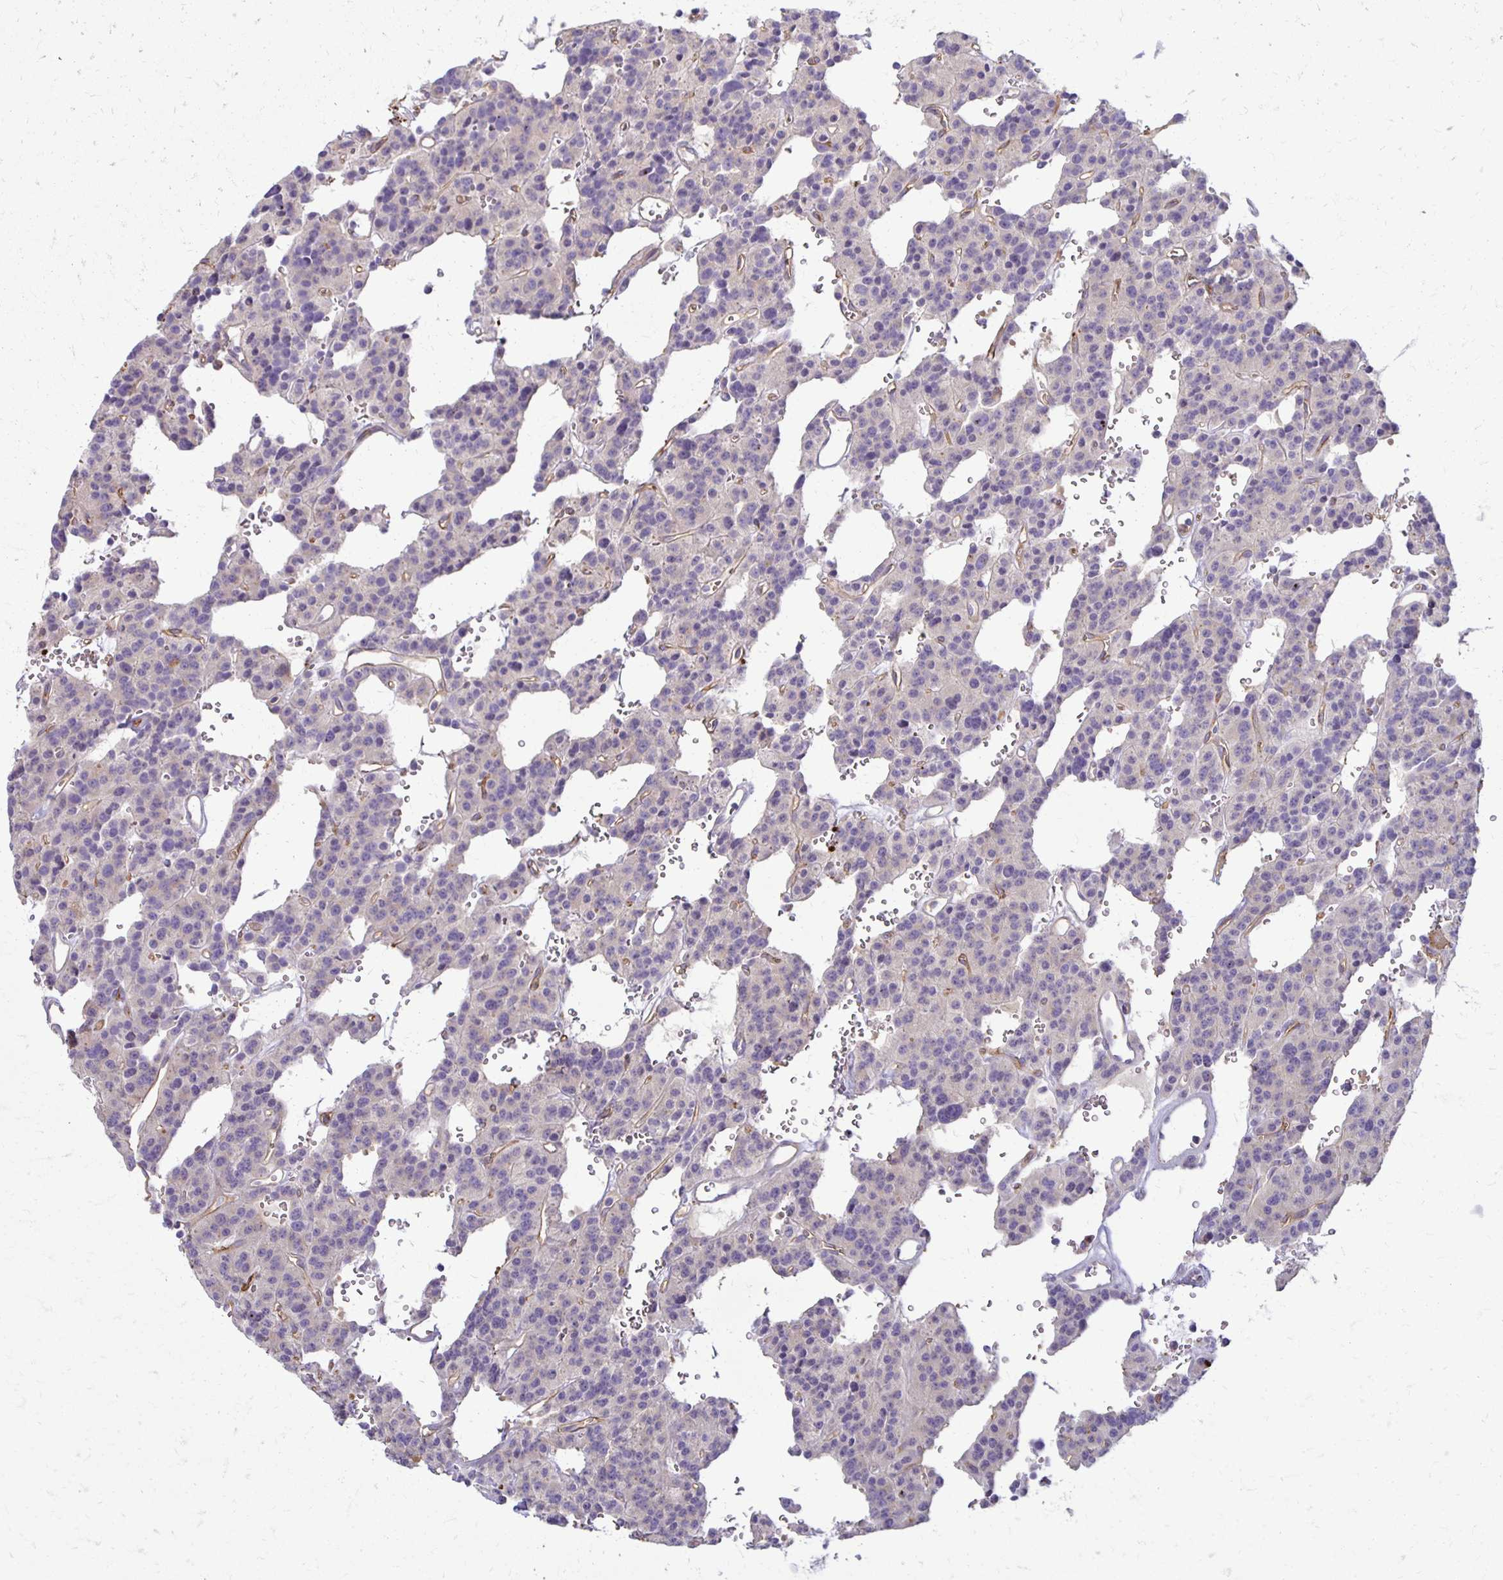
{"staining": {"intensity": "negative", "quantity": "none", "location": "none"}, "tissue": "carcinoid", "cell_type": "Tumor cells", "image_type": "cancer", "snomed": [{"axis": "morphology", "description": "Carcinoid, malignant, NOS"}, {"axis": "topography", "description": "Lung"}], "caption": "Tumor cells show no significant expression in malignant carcinoid. (Brightfield microscopy of DAB immunohistochemistry (IHC) at high magnification).", "gene": "TTYH1", "patient": {"sex": "female", "age": 71}}